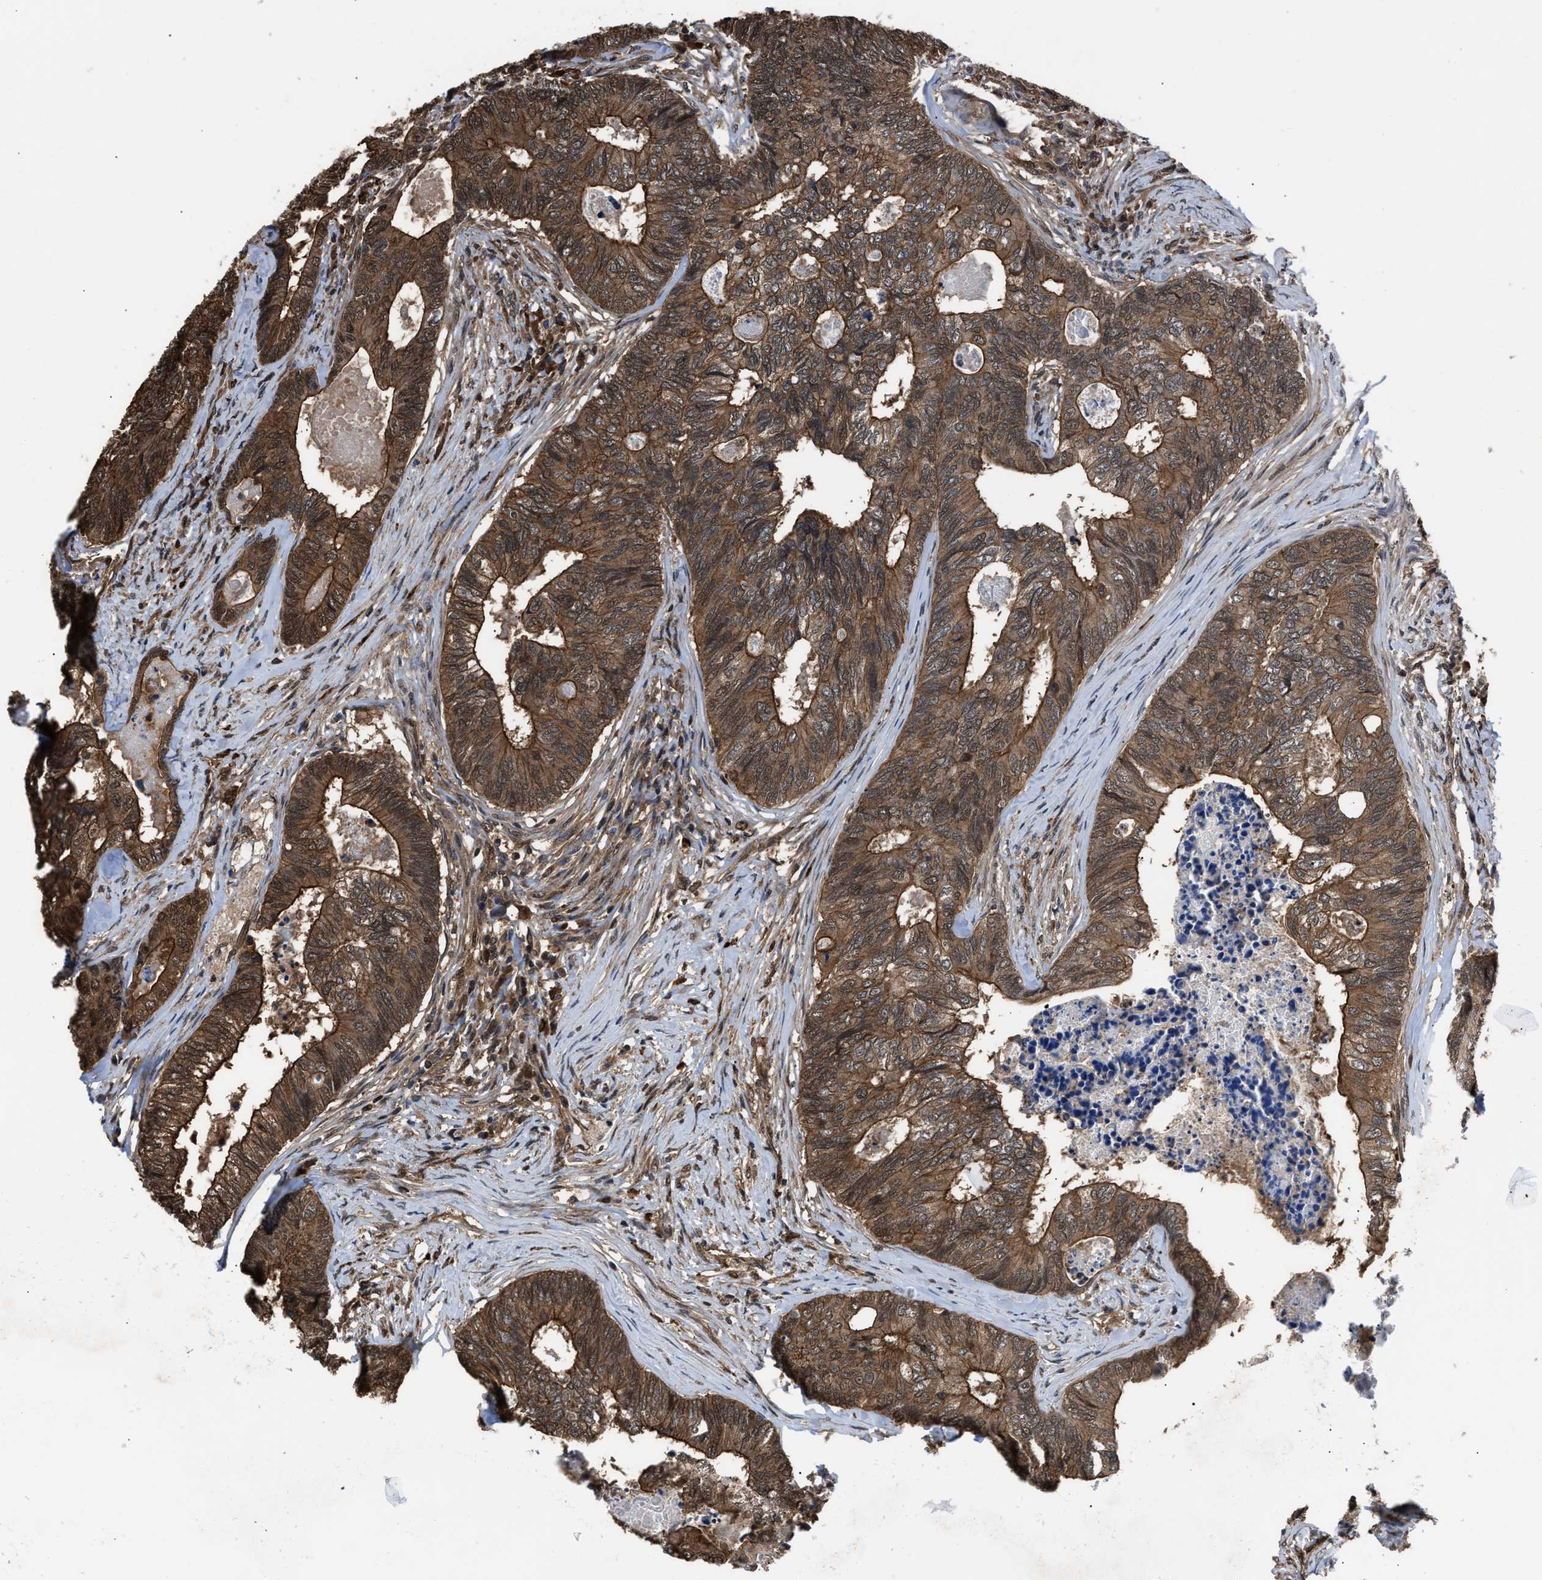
{"staining": {"intensity": "strong", "quantity": ">75%", "location": "cytoplasmic/membranous,nuclear"}, "tissue": "colorectal cancer", "cell_type": "Tumor cells", "image_type": "cancer", "snomed": [{"axis": "morphology", "description": "Adenocarcinoma, NOS"}, {"axis": "topography", "description": "Colon"}], "caption": "Human colorectal cancer stained for a protein (brown) reveals strong cytoplasmic/membranous and nuclear positive expression in approximately >75% of tumor cells.", "gene": "SCAI", "patient": {"sex": "female", "age": 67}}